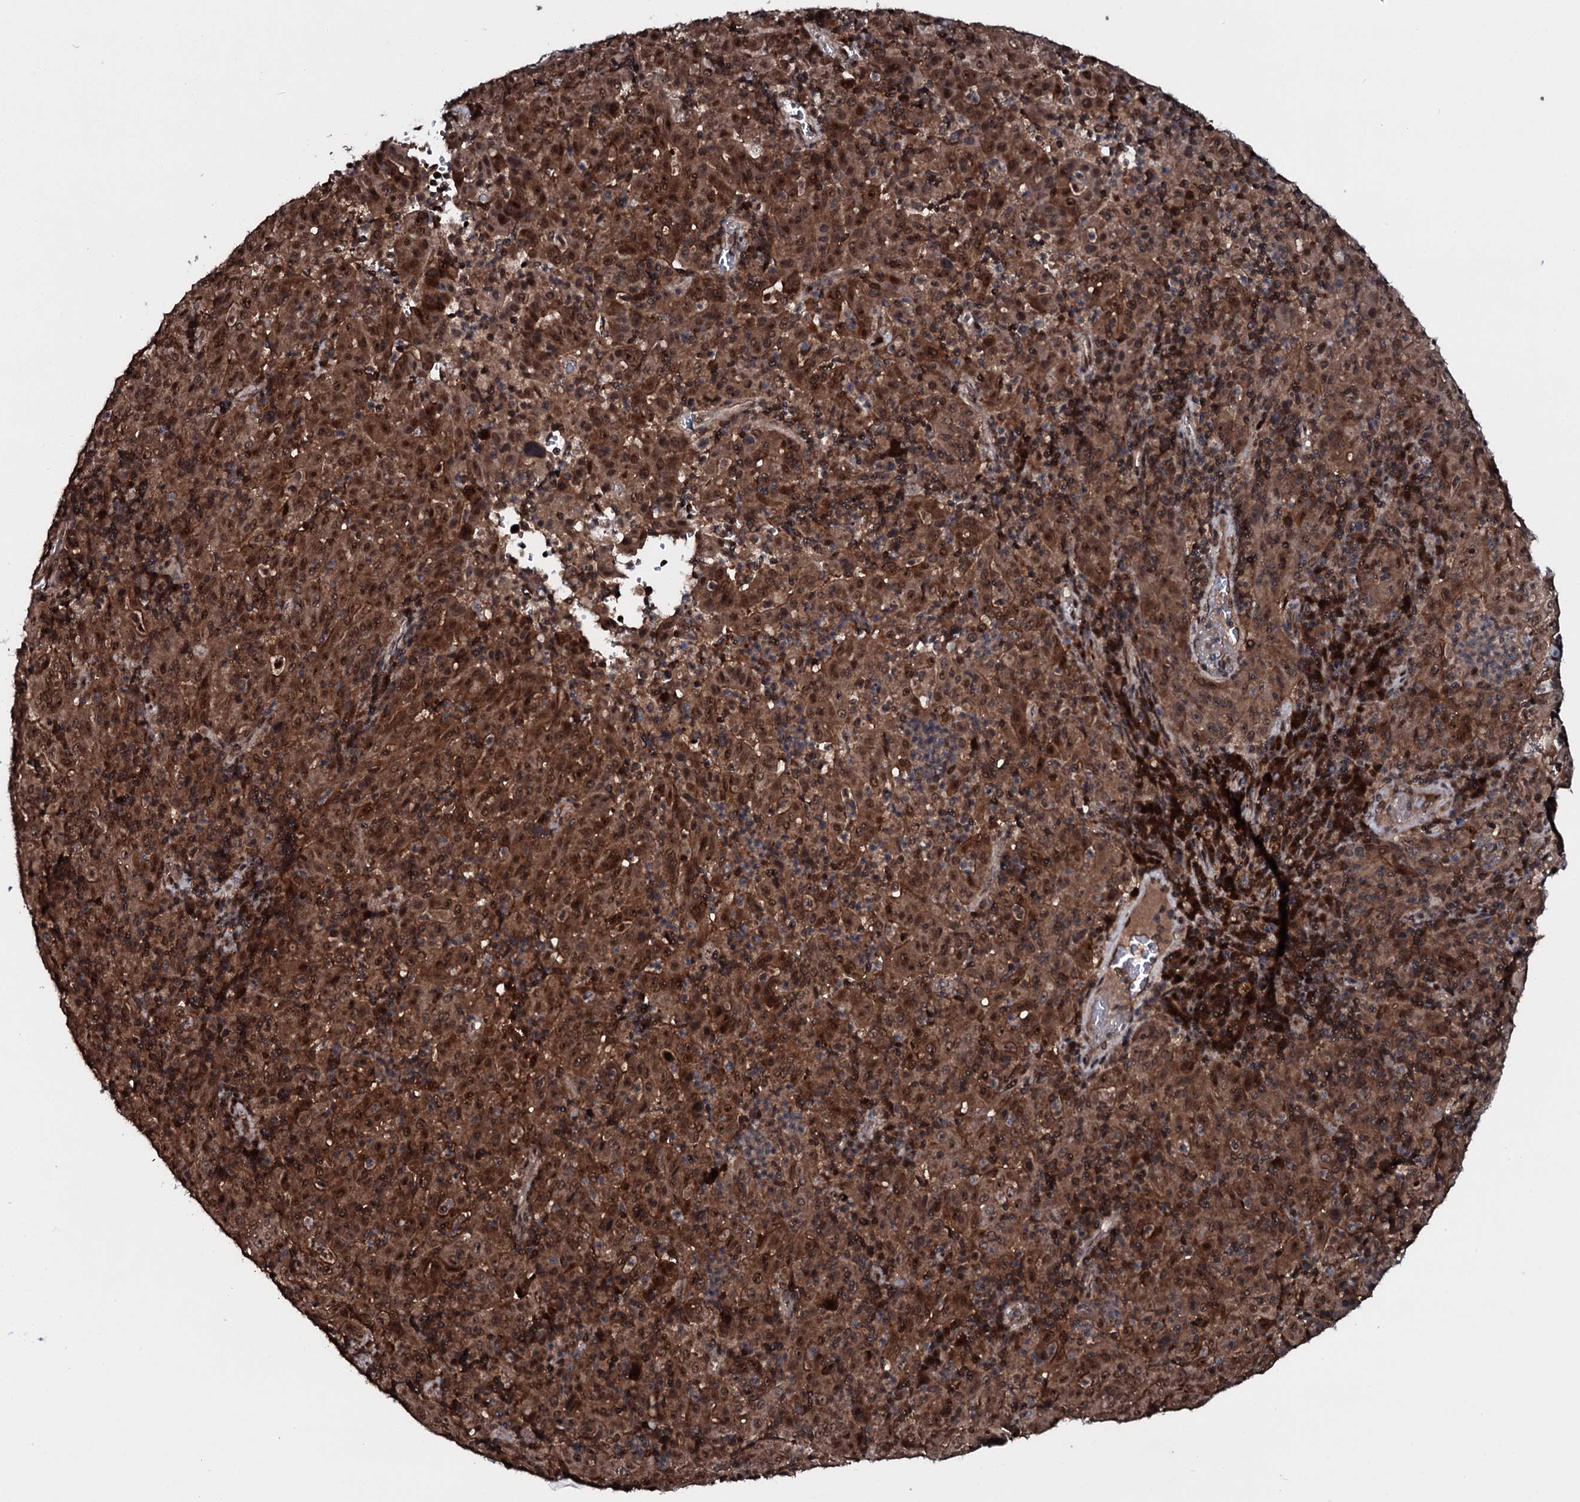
{"staining": {"intensity": "moderate", "quantity": ">75%", "location": "cytoplasmic/membranous,nuclear"}, "tissue": "pancreatic cancer", "cell_type": "Tumor cells", "image_type": "cancer", "snomed": [{"axis": "morphology", "description": "Adenocarcinoma, NOS"}, {"axis": "topography", "description": "Pancreas"}], "caption": "The photomicrograph exhibits a brown stain indicating the presence of a protein in the cytoplasmic/membranous and nuclear of tumor cells in pancreatic adenocarcinoma.", "gene": "HDDC3", "patient": {"sex": "male", "age": 63}}